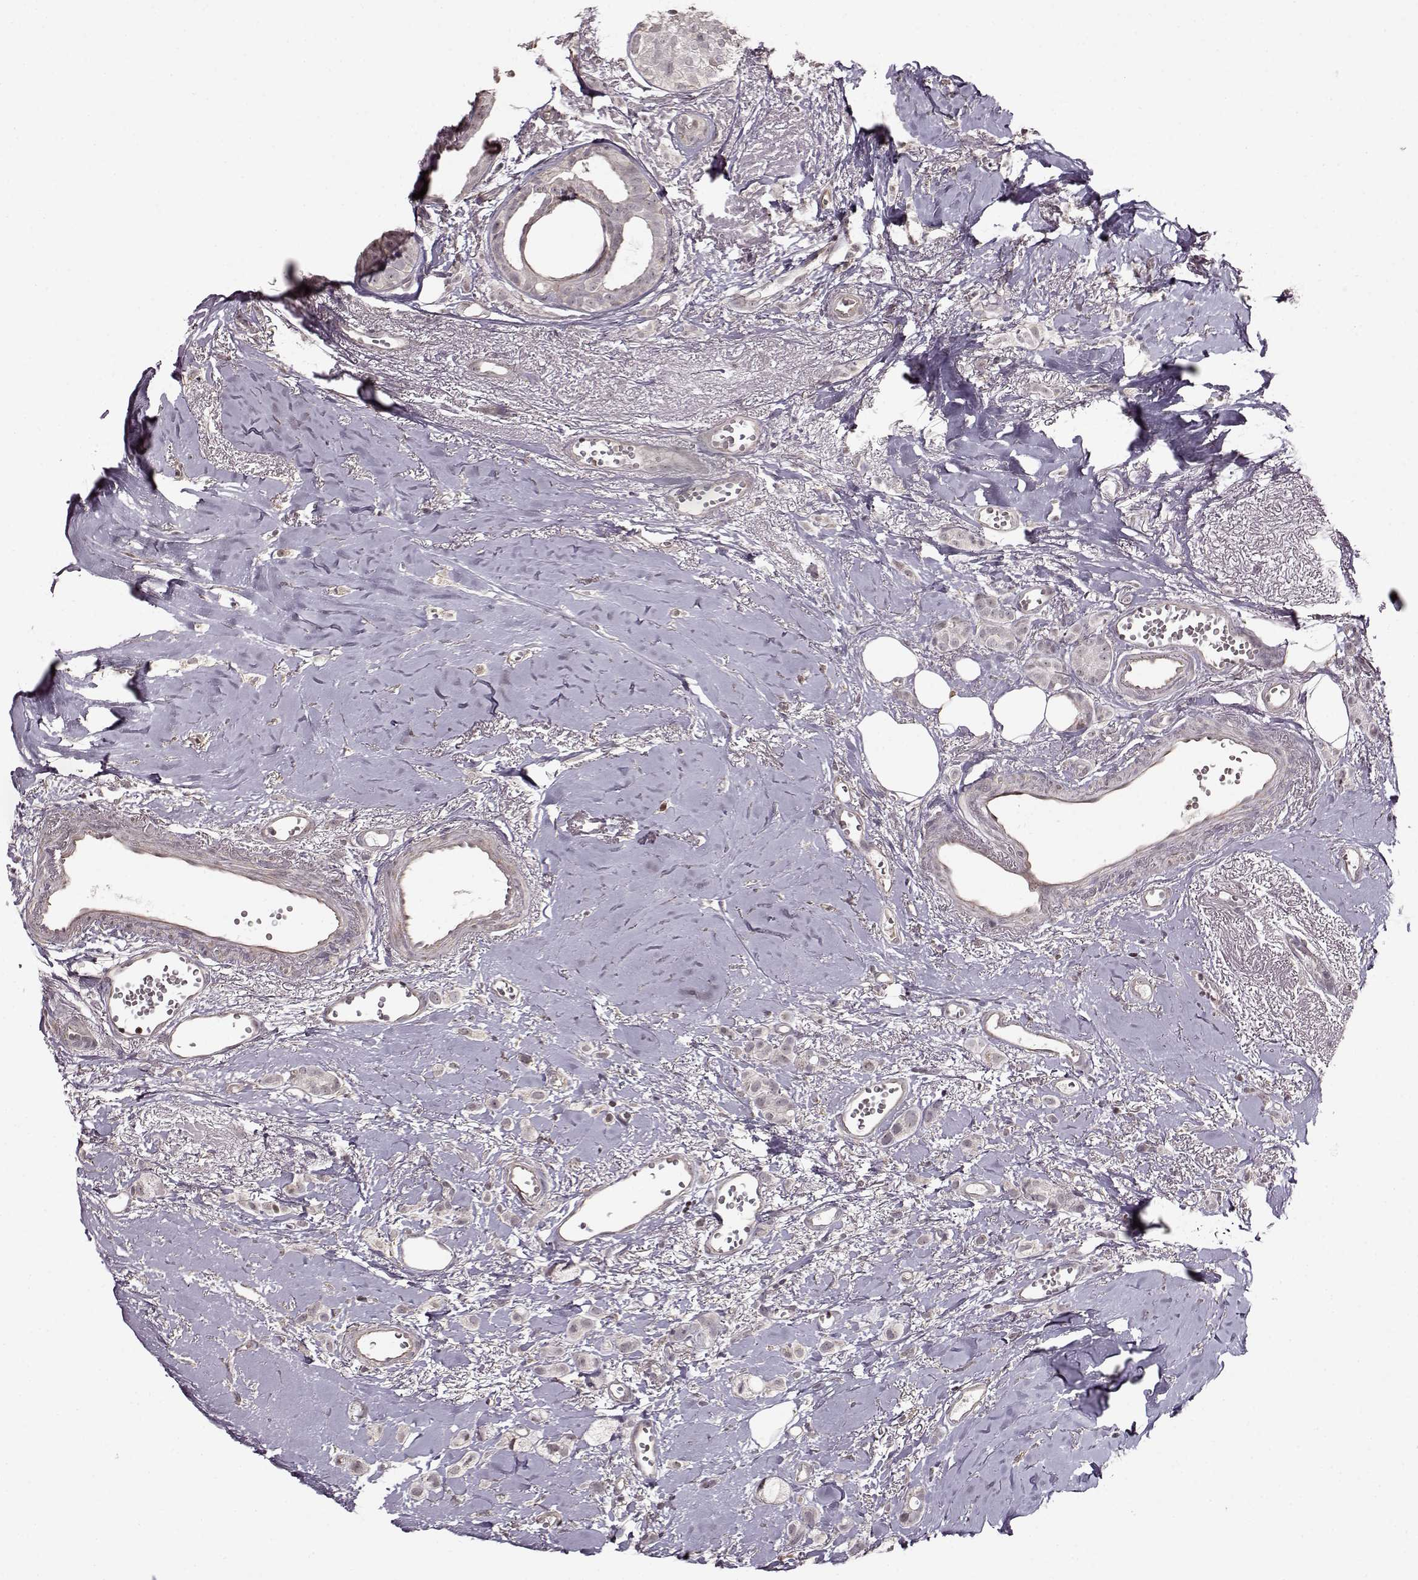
{"staining": {"intensity": "negative", "quantity": "none", "location": "none"}, "tissue": "breast cancer", "cell_type": "Tumor cells", "image_type": "cancer", "snomed": [{"axis": "morphology", "description": "Duct carcinoma"}, {"axis": "topography", "description": "Breast"}], "caption": "This is an IHC micrograph of human breast cancer. There is no positivity in tumor cells.", "gene": "FSHB", "patient": {"sex": "female", "age": 85}}